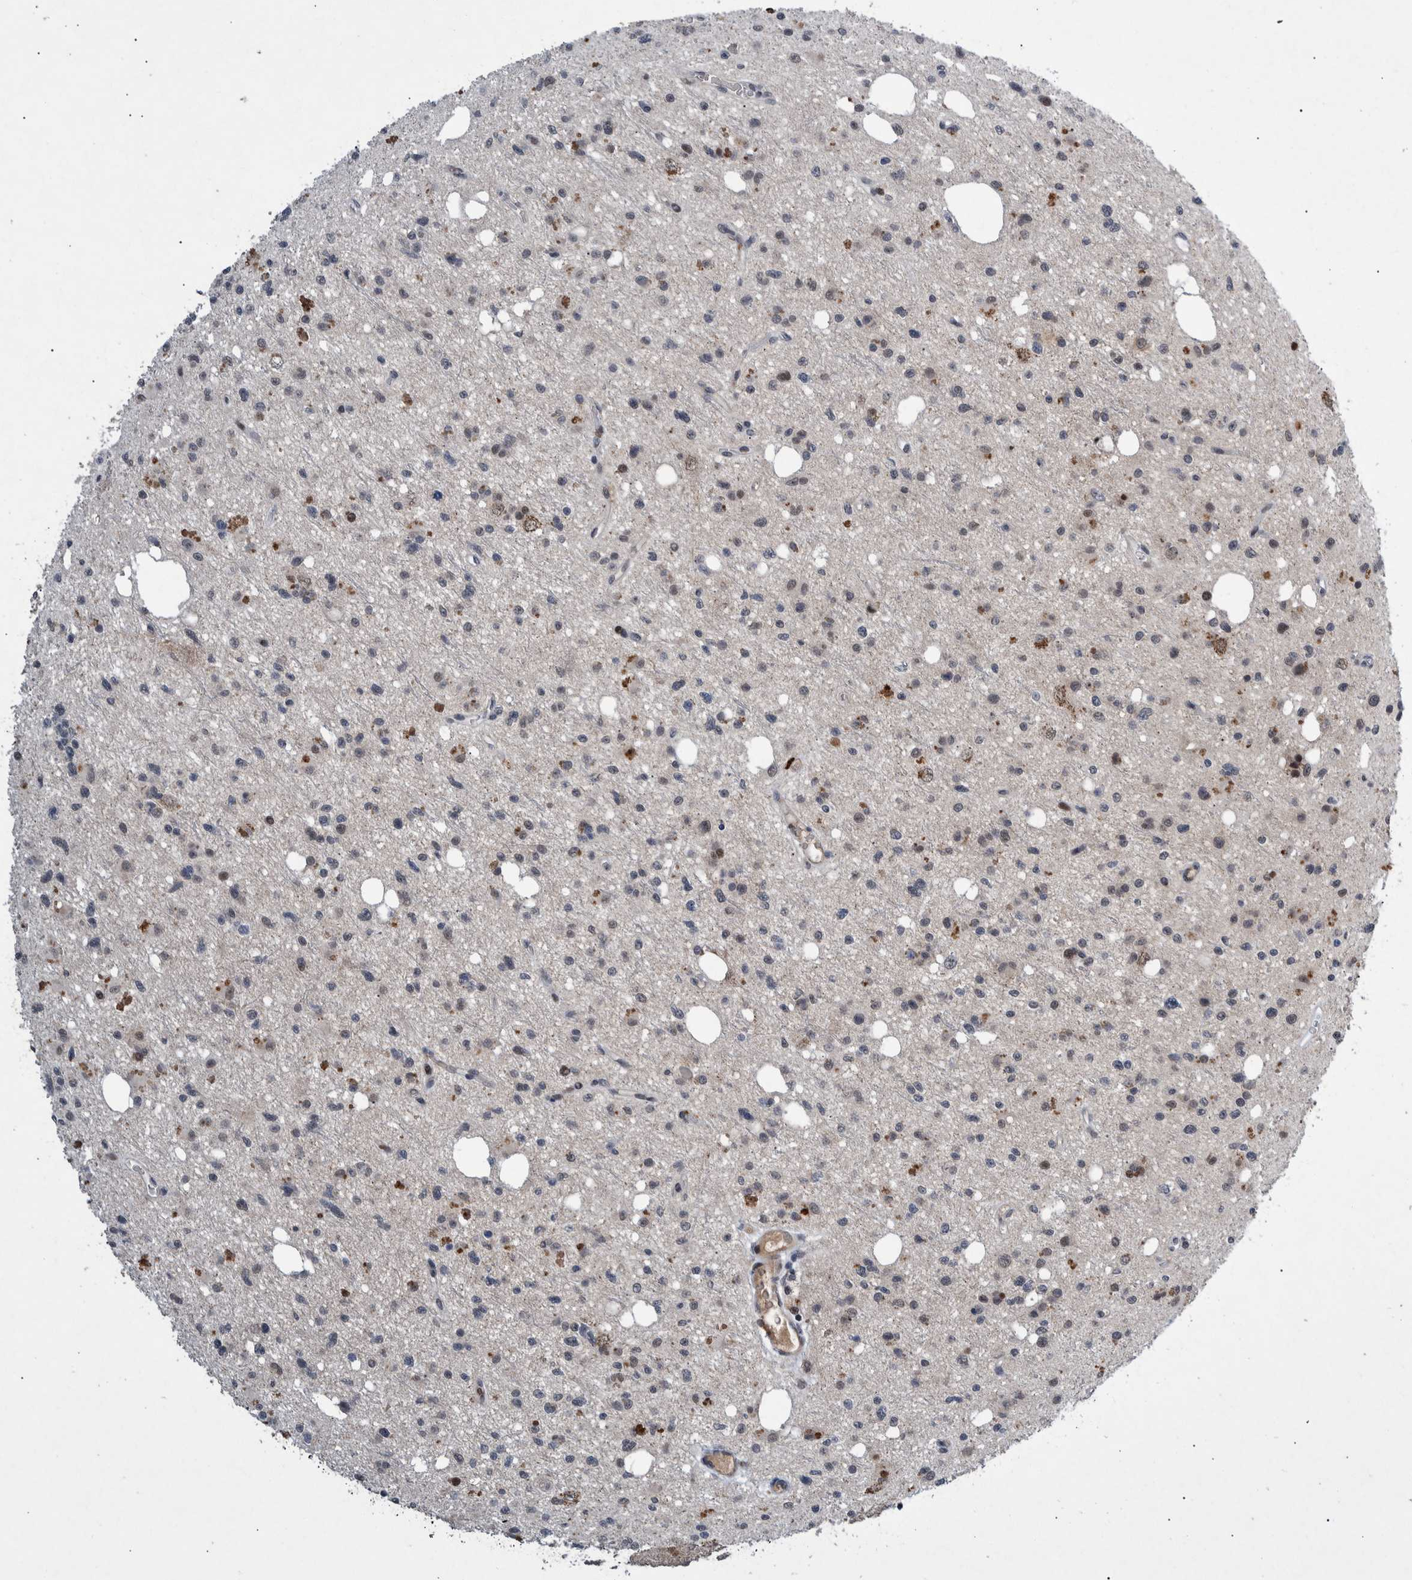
{"staining": {"intensity": "negative", "quantity": "none", "location": "none"}, "tissue": "glioma", "cell_type": "Tumor cells", "image_type": "cancer", "snomed": [{"axis": "morphology", "description": "Glioma, malignant, High grade"}, {"axis": "topography", "description": "Brain"}], "caption": "Malignant high-grade glioma was stained to show a protein in brown. There is no significant staining in tumor cells.", "gene": "ESRP1", "patient": {"sex": "female", "age": 62}}